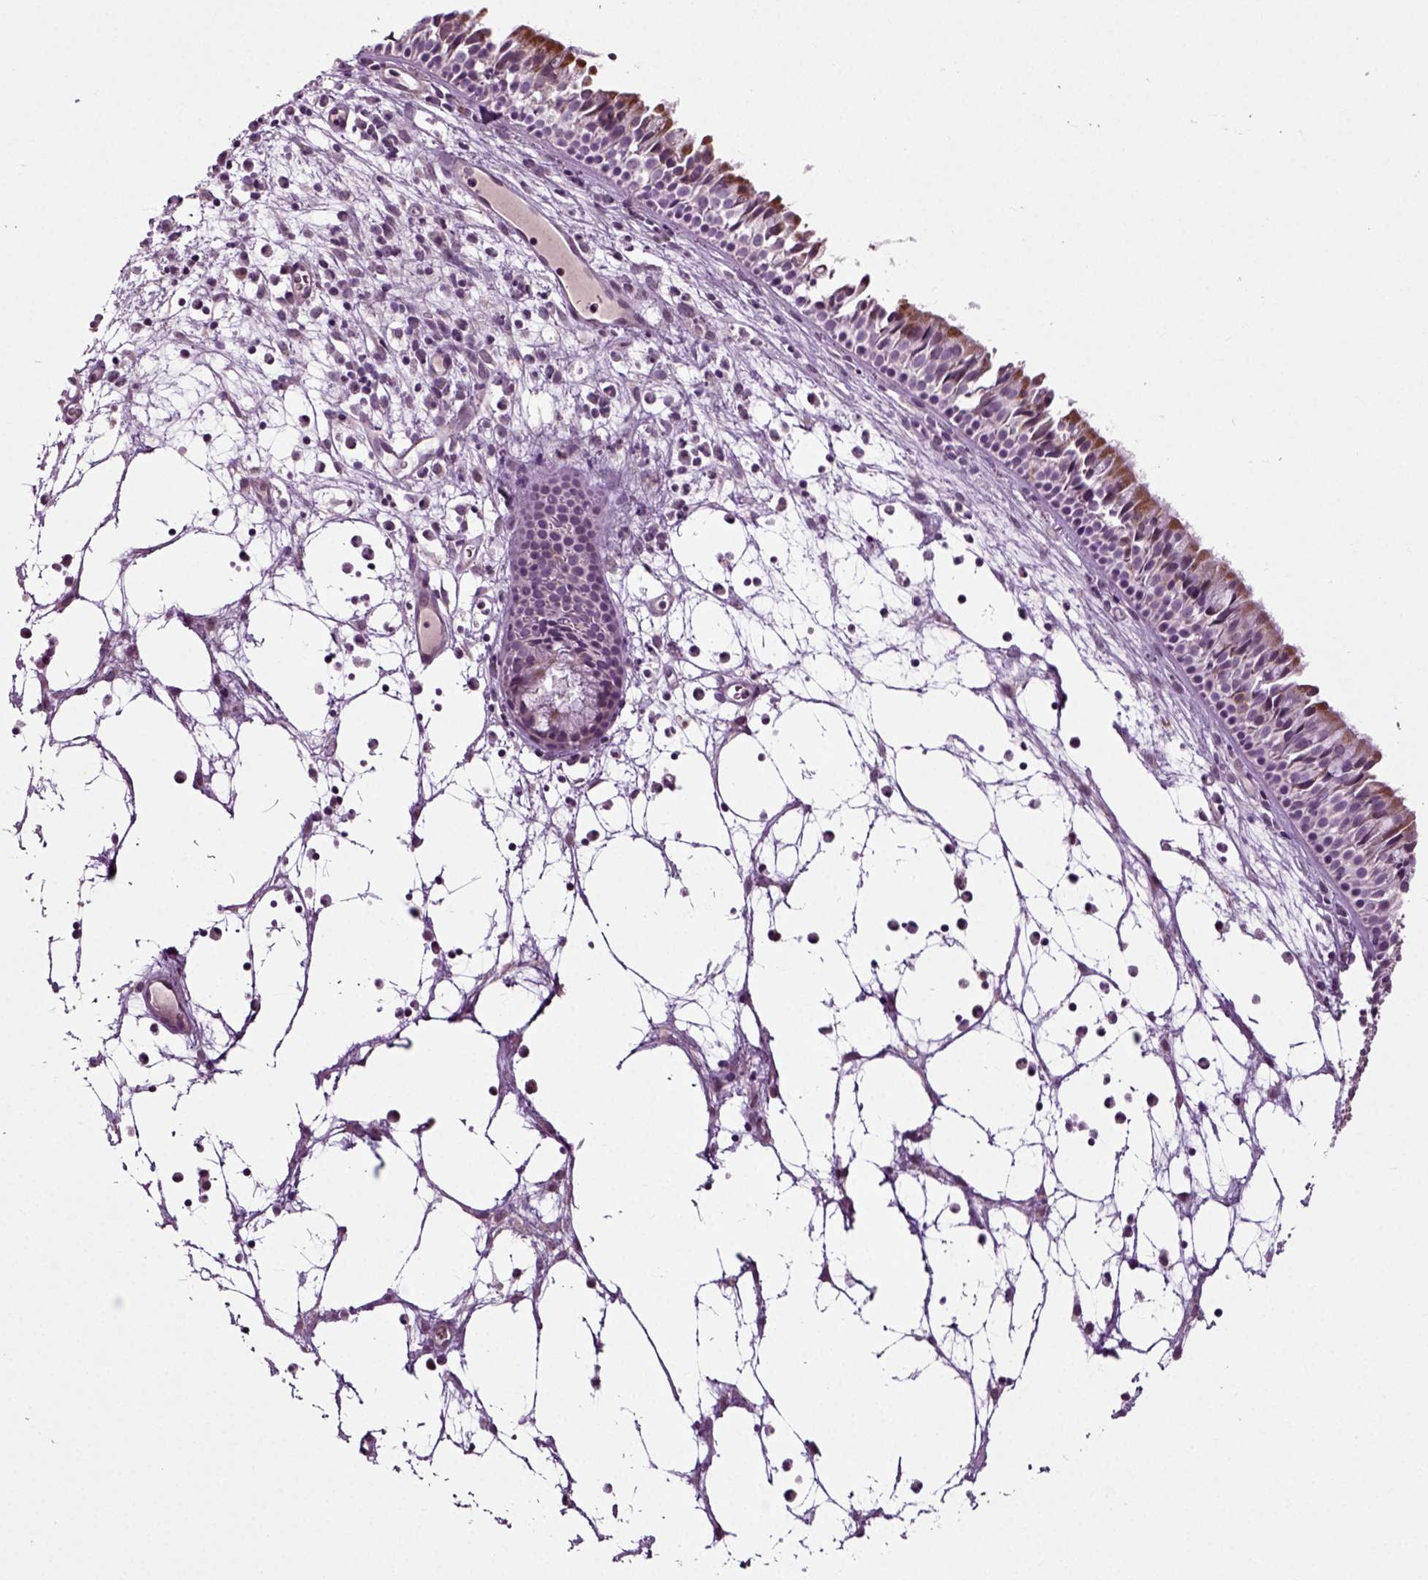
{"staining": {"intensity": "moderate", "quantity": "<25%", "location": "cytoplasmic/membranous"}, "tissue": "nasopharynx", "cell_type": "Respiratory epithelial cells", "image_type": "normal", "snomed": [{"axis": "morphology", "description": "Normal tissue, NOS"}, {"axis": "topography", "description": "Nasopharynx"}], "caption": "Nasopharynx stained with a protein marker reveals moderate staining in respiratory epithelial cells.", "gene": "KNSTRN", "patient": {"sex": "male", "age": 83}}